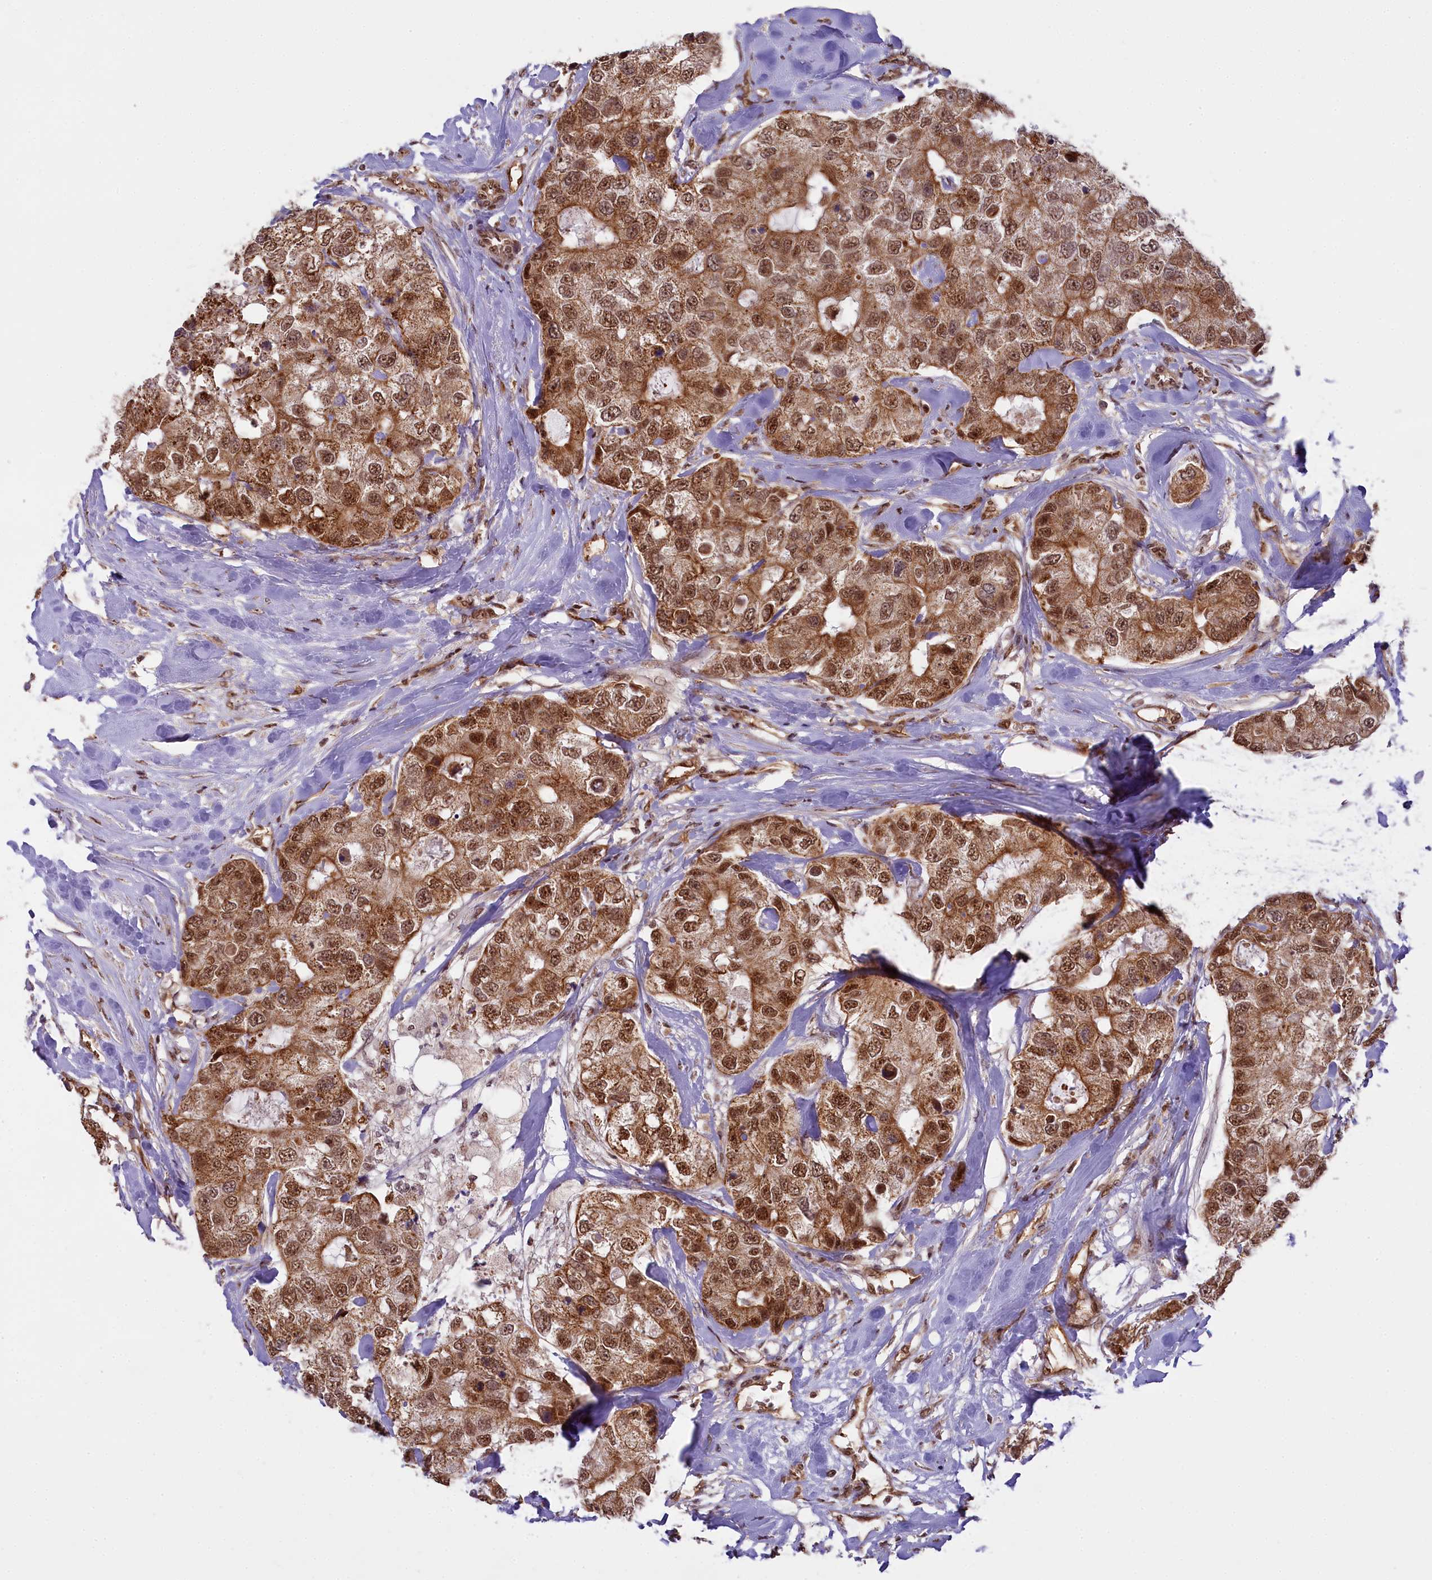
{"staining": {"intensity": "moderate", "quantity": ">75%", "location": "cytoplasmic/membranous,nuclear"}, "tissue": "breast cancer", "cell_type": "Tumor cells", "image_type": "cancer", "snomed": [{"axis": "morphology", "description": "Duct carcinoma"}, {"axis": "topography", "description": "Breast"}], "caption": "Immunohistochemistry photomicrograph of breast invasive ductal carcinoma stained for a protein (brown), which exhibits medium levels of moderate cytoplasmic/membranous and nuclear positivity in approximately >75% of tumor cells.", "gene": "CARD8", "patient": {"sex": "female", "age": 62}}